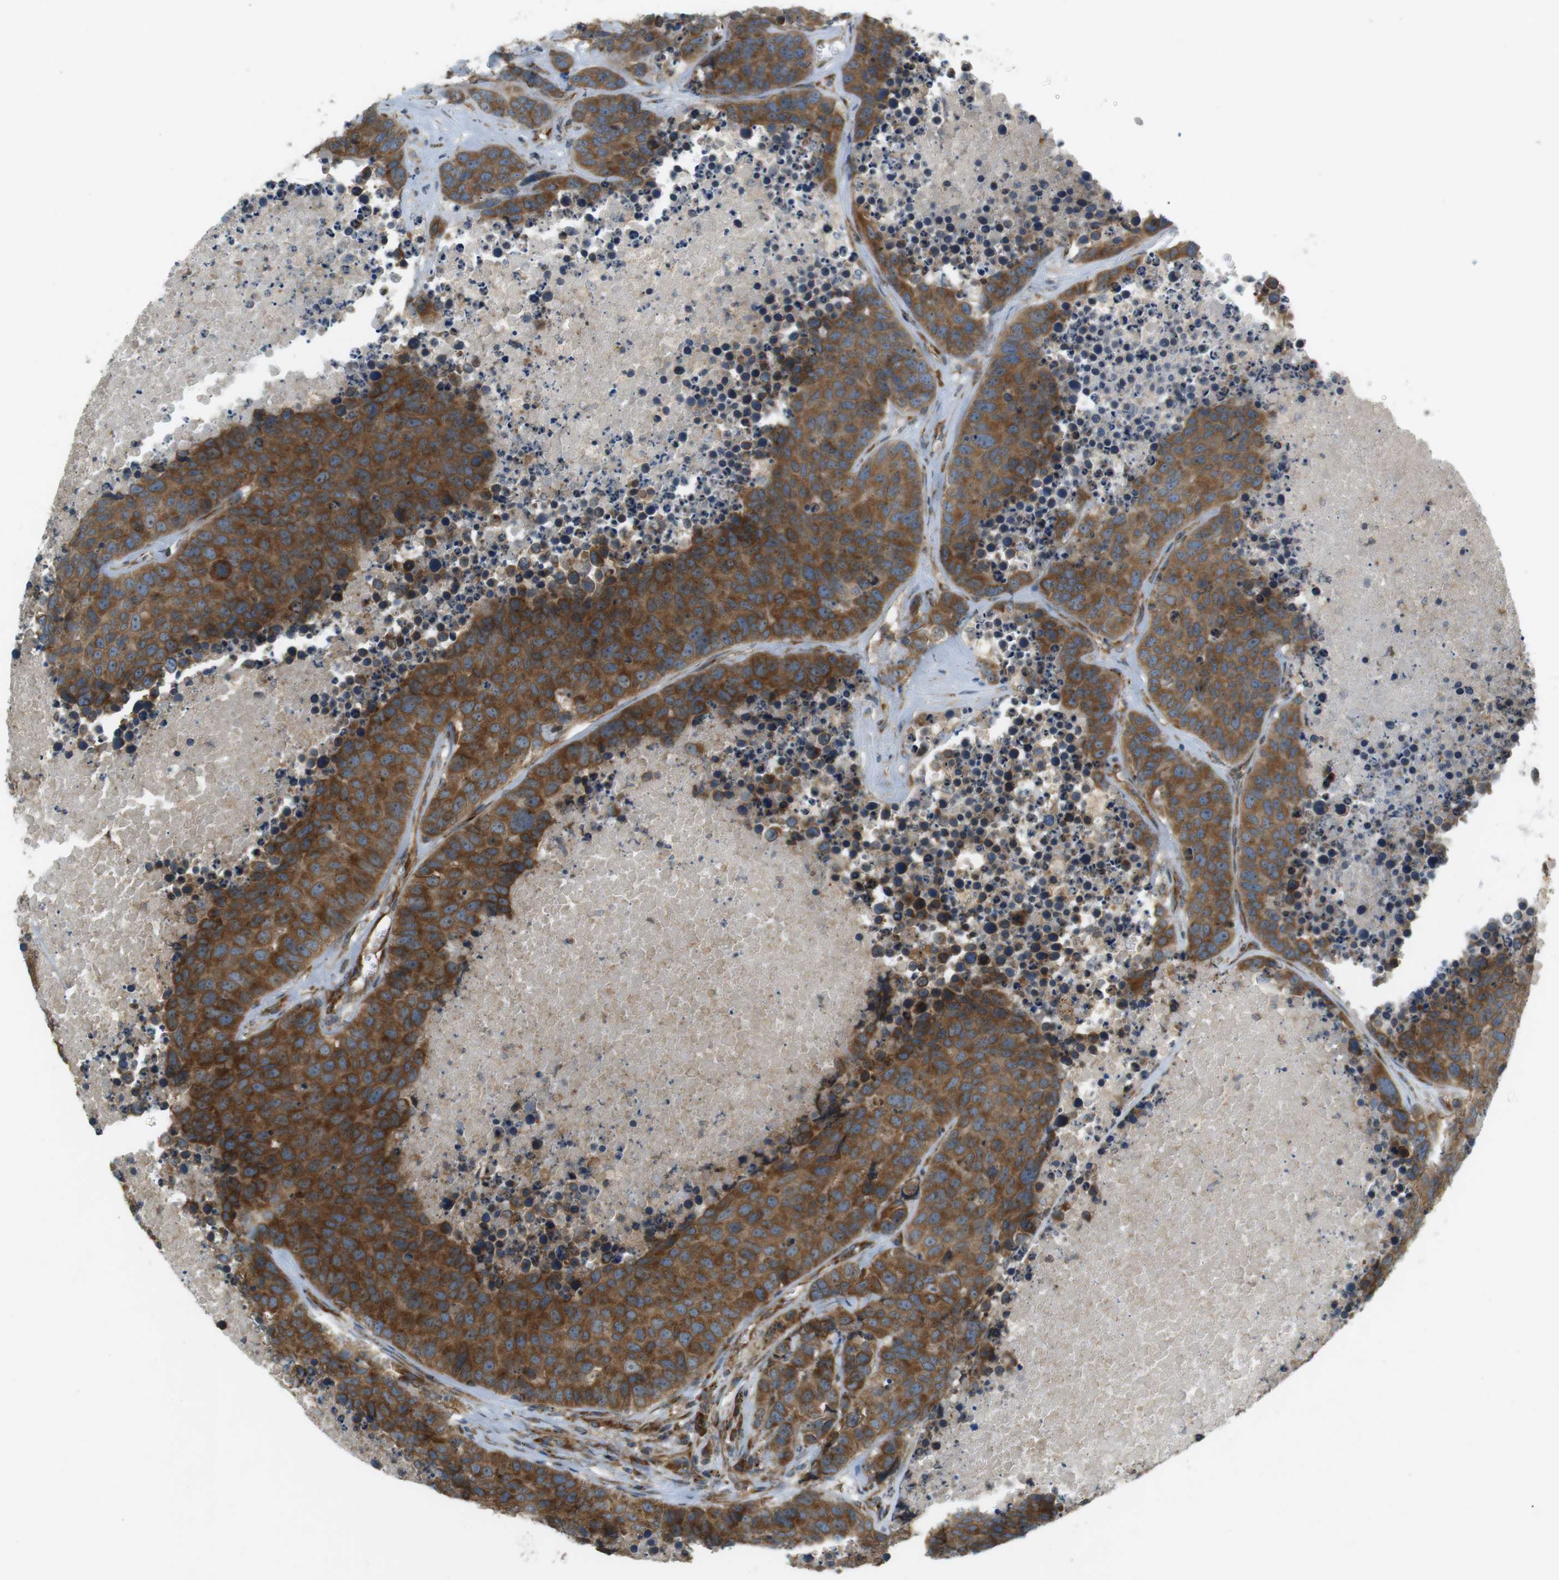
{"staining": {"intensity": "moderate", "quantity": ">75%", "location": "cytoplasmic/membranous"}, "tissue": "carcinoid", "cell_type": "Tumor cells", "image_type": "cancer", "snomed": [{"axis": "morphology", "description": "Carcinoid, malignant, NOS"}, {"axis": "topography", "description": "Lung"}], "caption": "Protein staining of malignant carcinoid tissue displays moderate cytoplasmic/membranous expression in about >75% of tumor cells.", "gene": "SLC41A1", "patient": {"sex": "male", "age": 60}}